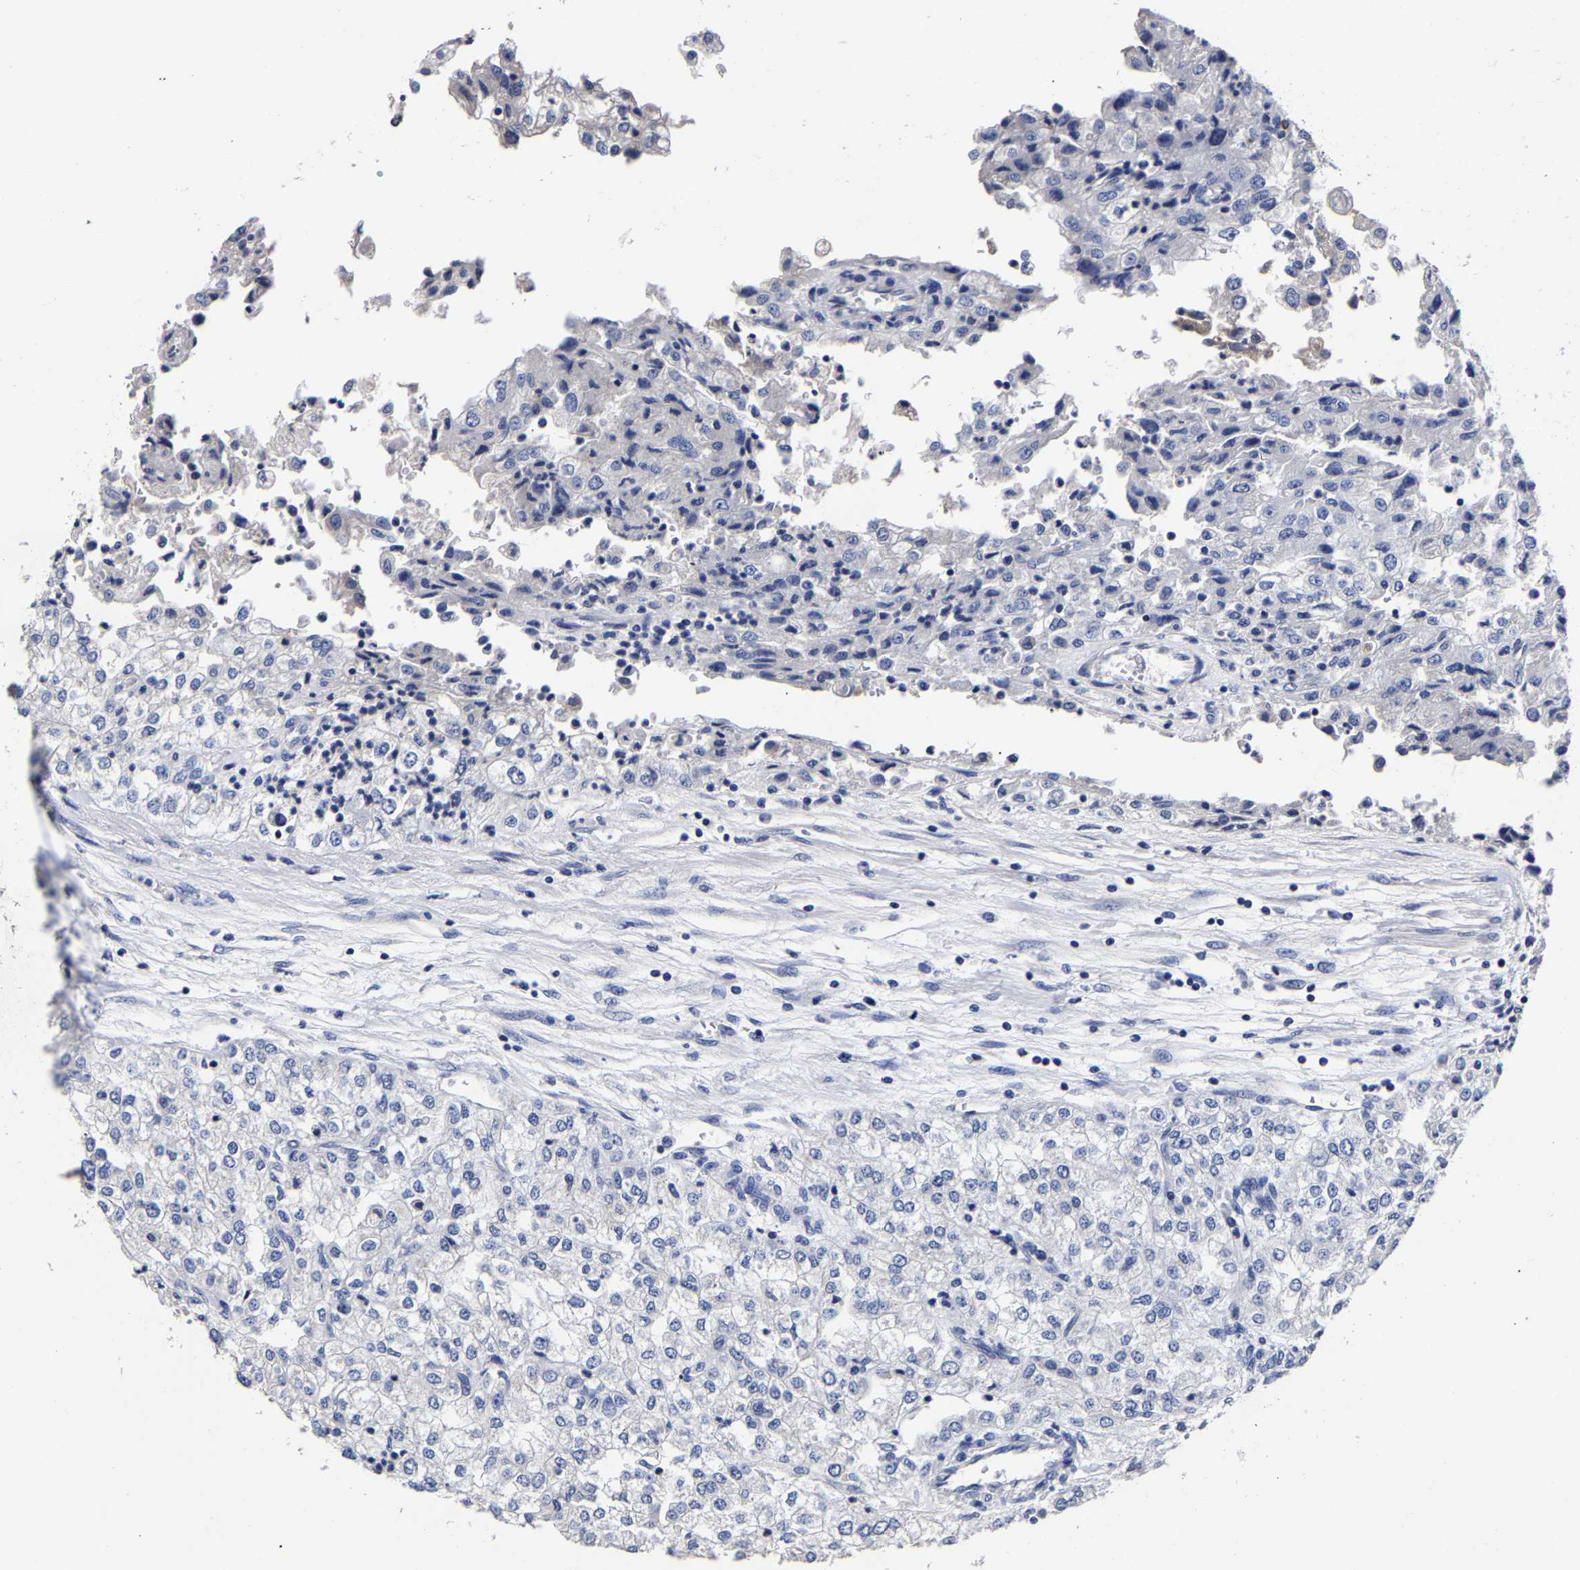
{"staining": {"intensity": "negative", "quantity": "none", "location": "none"}, "tissue": "renal cancer", "cell_type": "Tumor cells", "image_type": "cancer", "snomed": [{"axis": "morphology", "description": "Adenocarcinoma, NOS"}, {"axis": "topography", "description": "Kidney"}], "caption": "The photomicrograph demonstrates no staining of tumor cells in renal cancer (adenocarcinoma).", "gene": "AKAP4", "patient": {"sex": "female", "age": 54}}